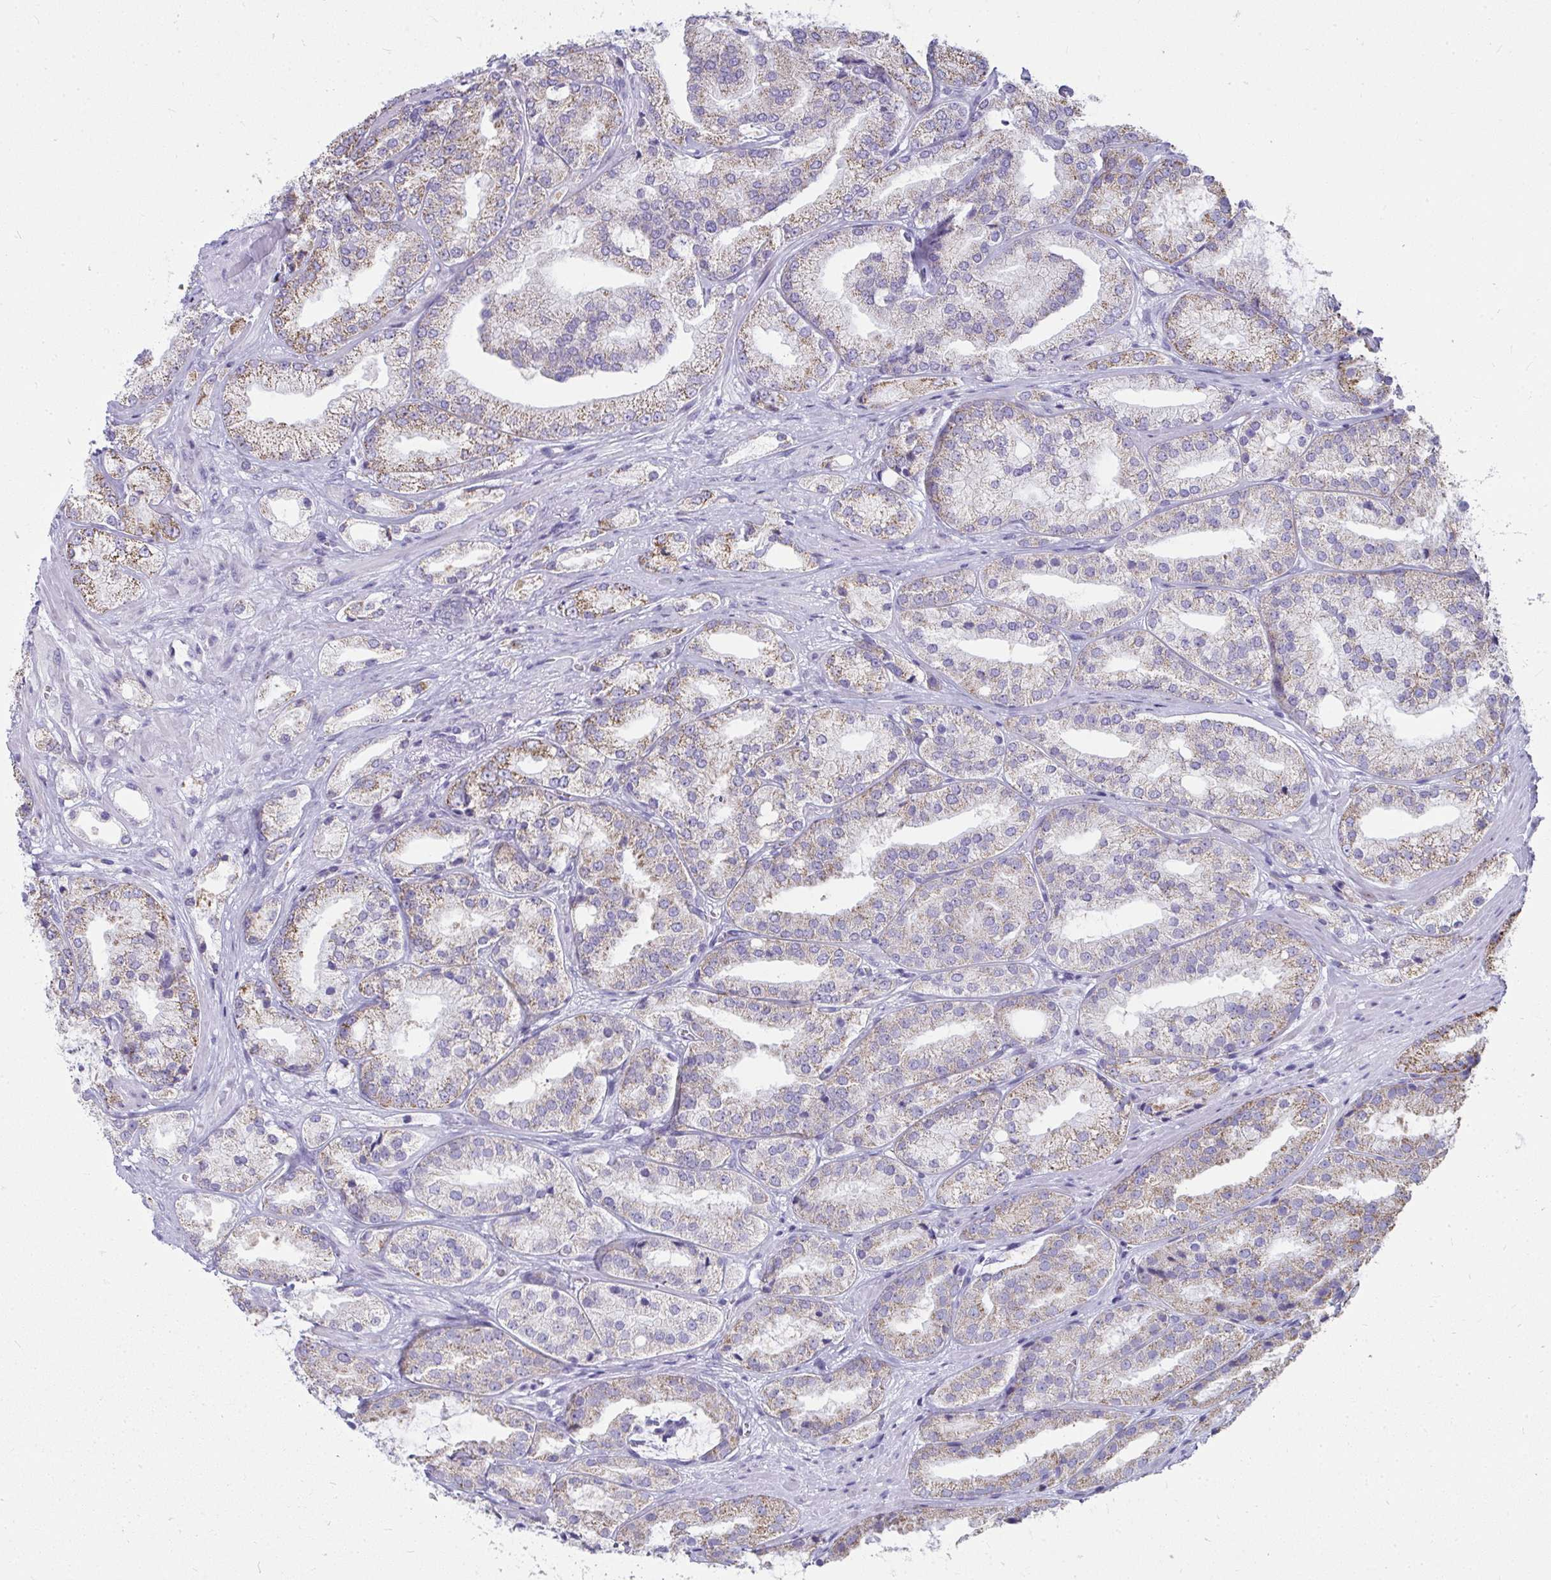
{"staining": {"intensity": "weak", "quantity": "25%-75%", "location": "cytoplasmic/membranous"}, "tissue": "prostate cancer", "cell_type": "Tumor cells", "image_type": "cancer", "snomed": [{"axis": "morphology", "description": "Adenocarcinoma, High grade"}, {"axis": "topography", "description": "Prostate"}], "caption": "Human high-grade adenocarcinoma (prostate) stained with a protein marker displays weak staining in tumor cells.", "gene": "SLC6A1", "patient": {"sex": "male", "age": 68}}